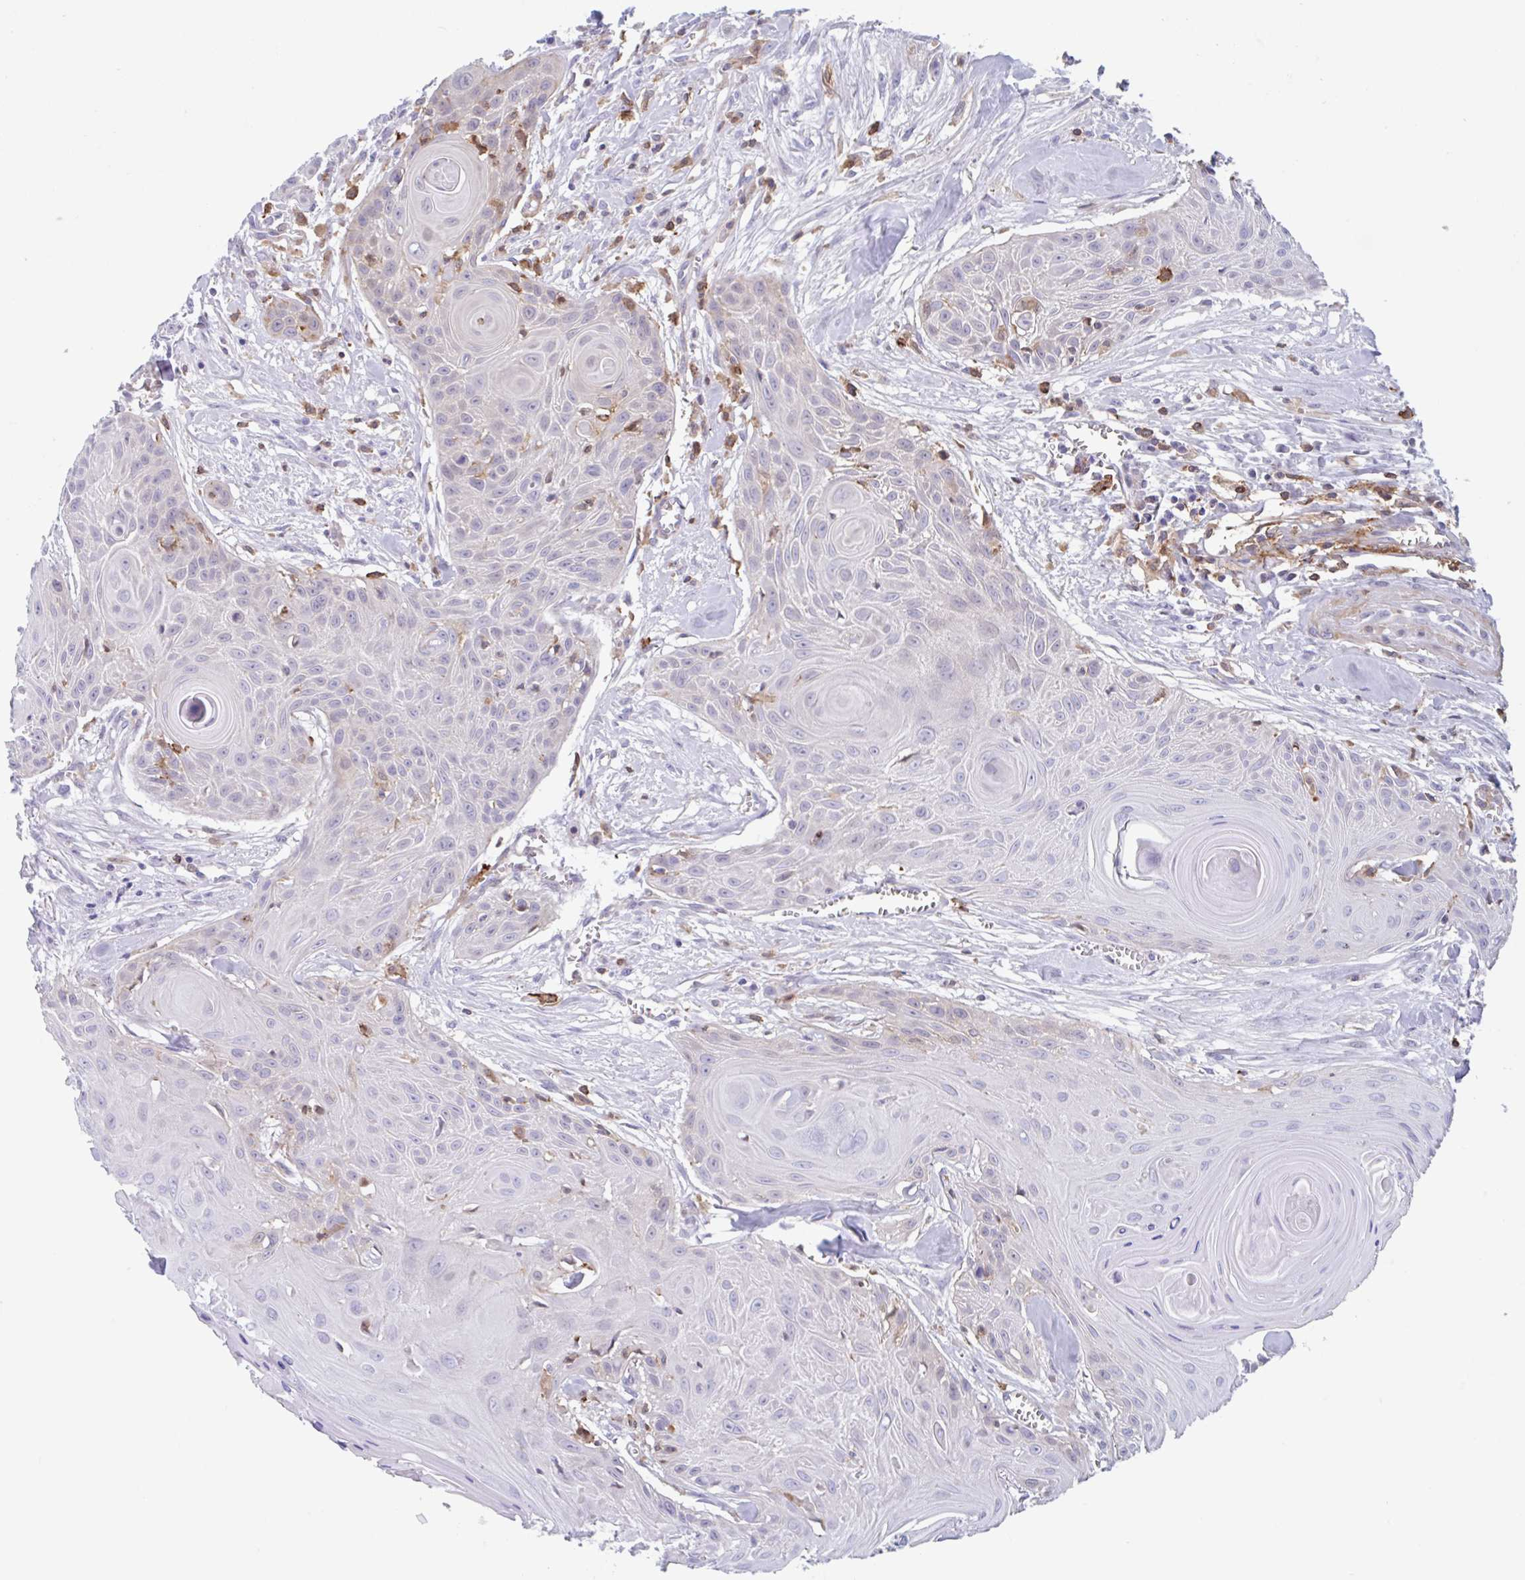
{"staining": {"intensity": "weak", "quantity": "<25%", "location": "cytoplasmic/membranous"}, "tissue": "head and neck cancer", "cell_type": "Tumor cells", "image_type": "cancer", "snomed": [{"axis": "morphology", "description": "Squamous cell carcinoma, NOS"}, {"axis": "topography", "description": "Lymph node"}, {"axis": "topography", "description": "Salivary gland"}, {"axis": "topography", "description": "Head-Neck"}], "caption": "Protein analysis of squamous cell carcinoma (head and neck) exhibits no significant positivity in tumor cells.", "gene": "EFHD1", "patient": {"sex": "female", "age": 74}}